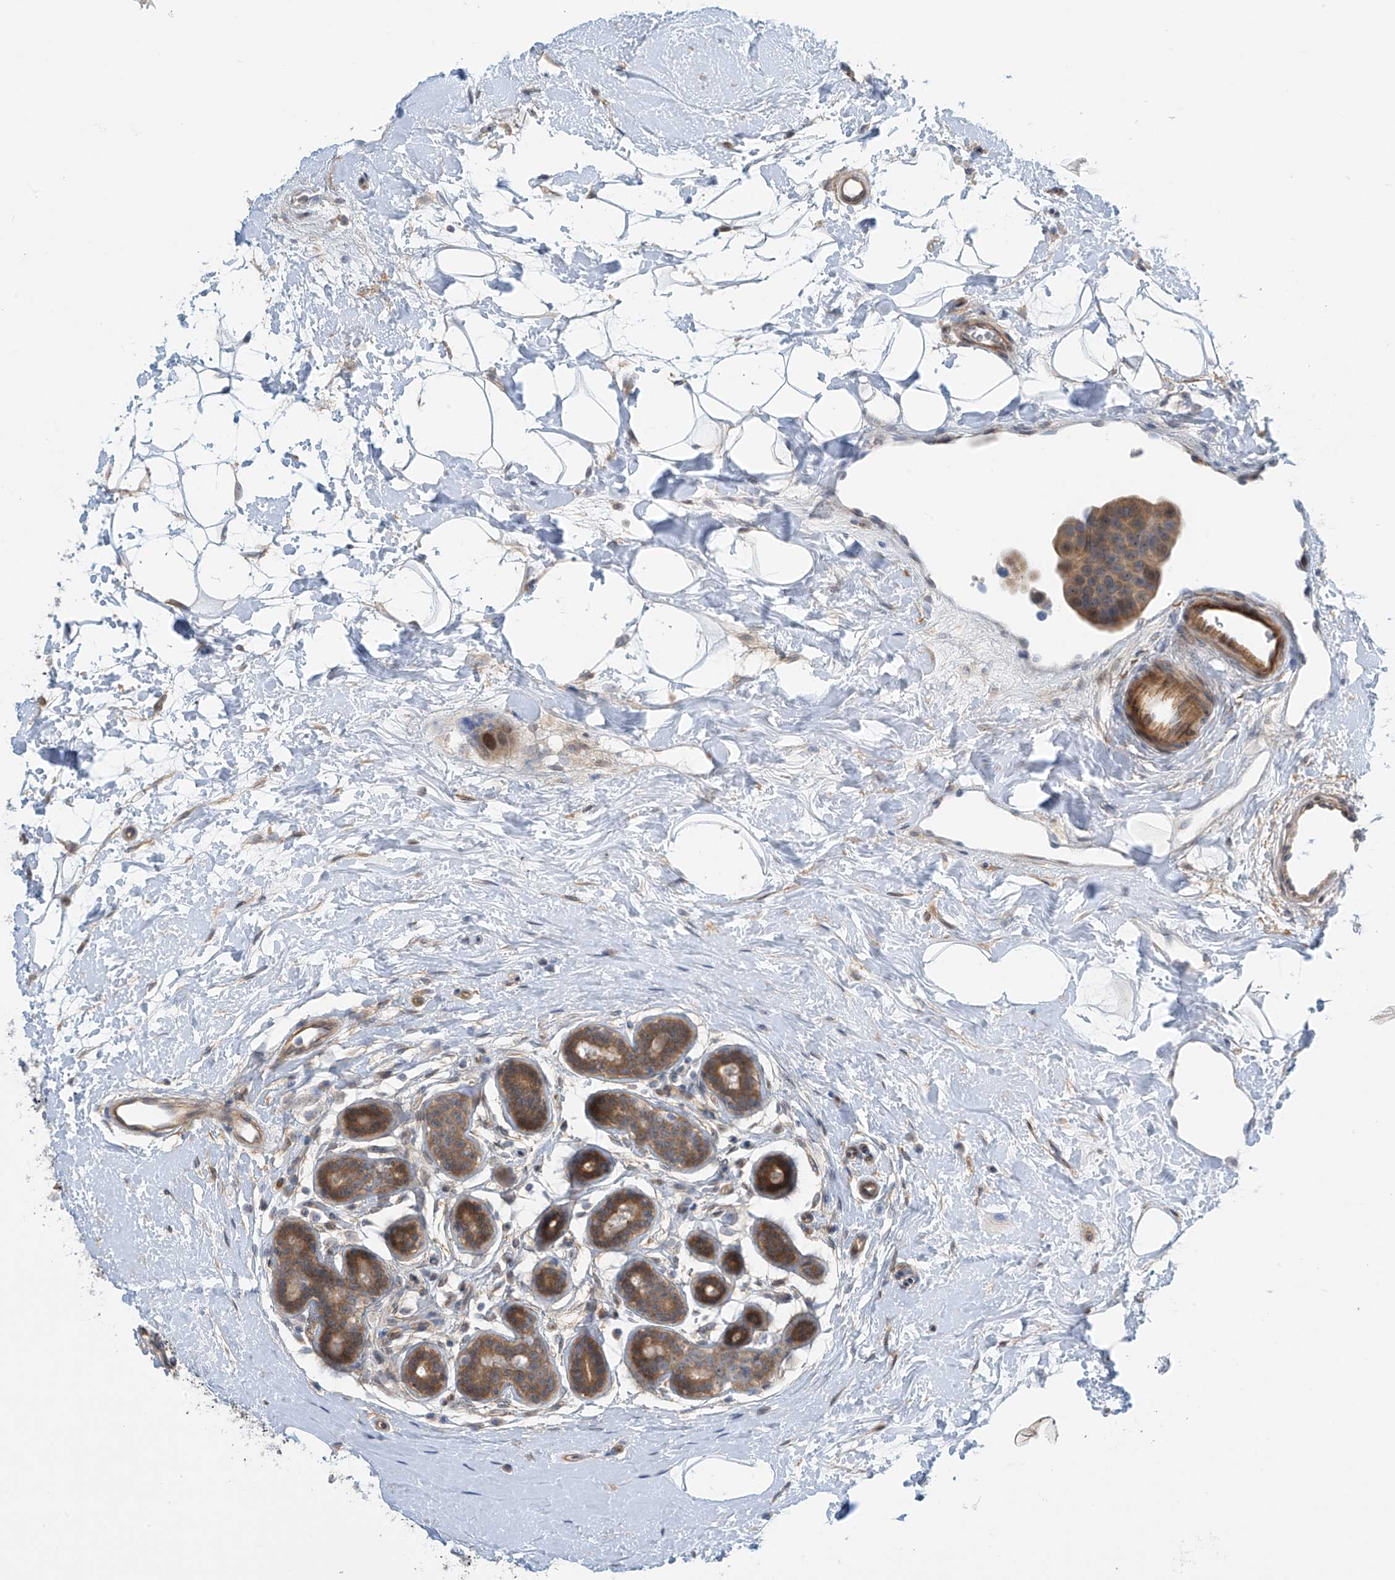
{"staining": {"intensity": "moderate", "quantity": ">75%", "location": "cytoplasmic/membranous"}, "tissue": "breast cancer", "cell_type": "Tumor cells", "image_type": "cancer", "snomed": [{"axis": "morphology", "description": "Normal tissue, NOS"}, {"axis": "morphology", "description": "Duct carcinoma"}, {"axis": "topography", "description": "Breast"}], "caption": "A photomicrograph showing moderate cytoplasmic/membranous positivity in about >75% of tumor cells in breast cancer, as visualized by brown immunohistochemical staining.", "gene": "FSD1L", "patient": {"sex": "female", "age": 39}}